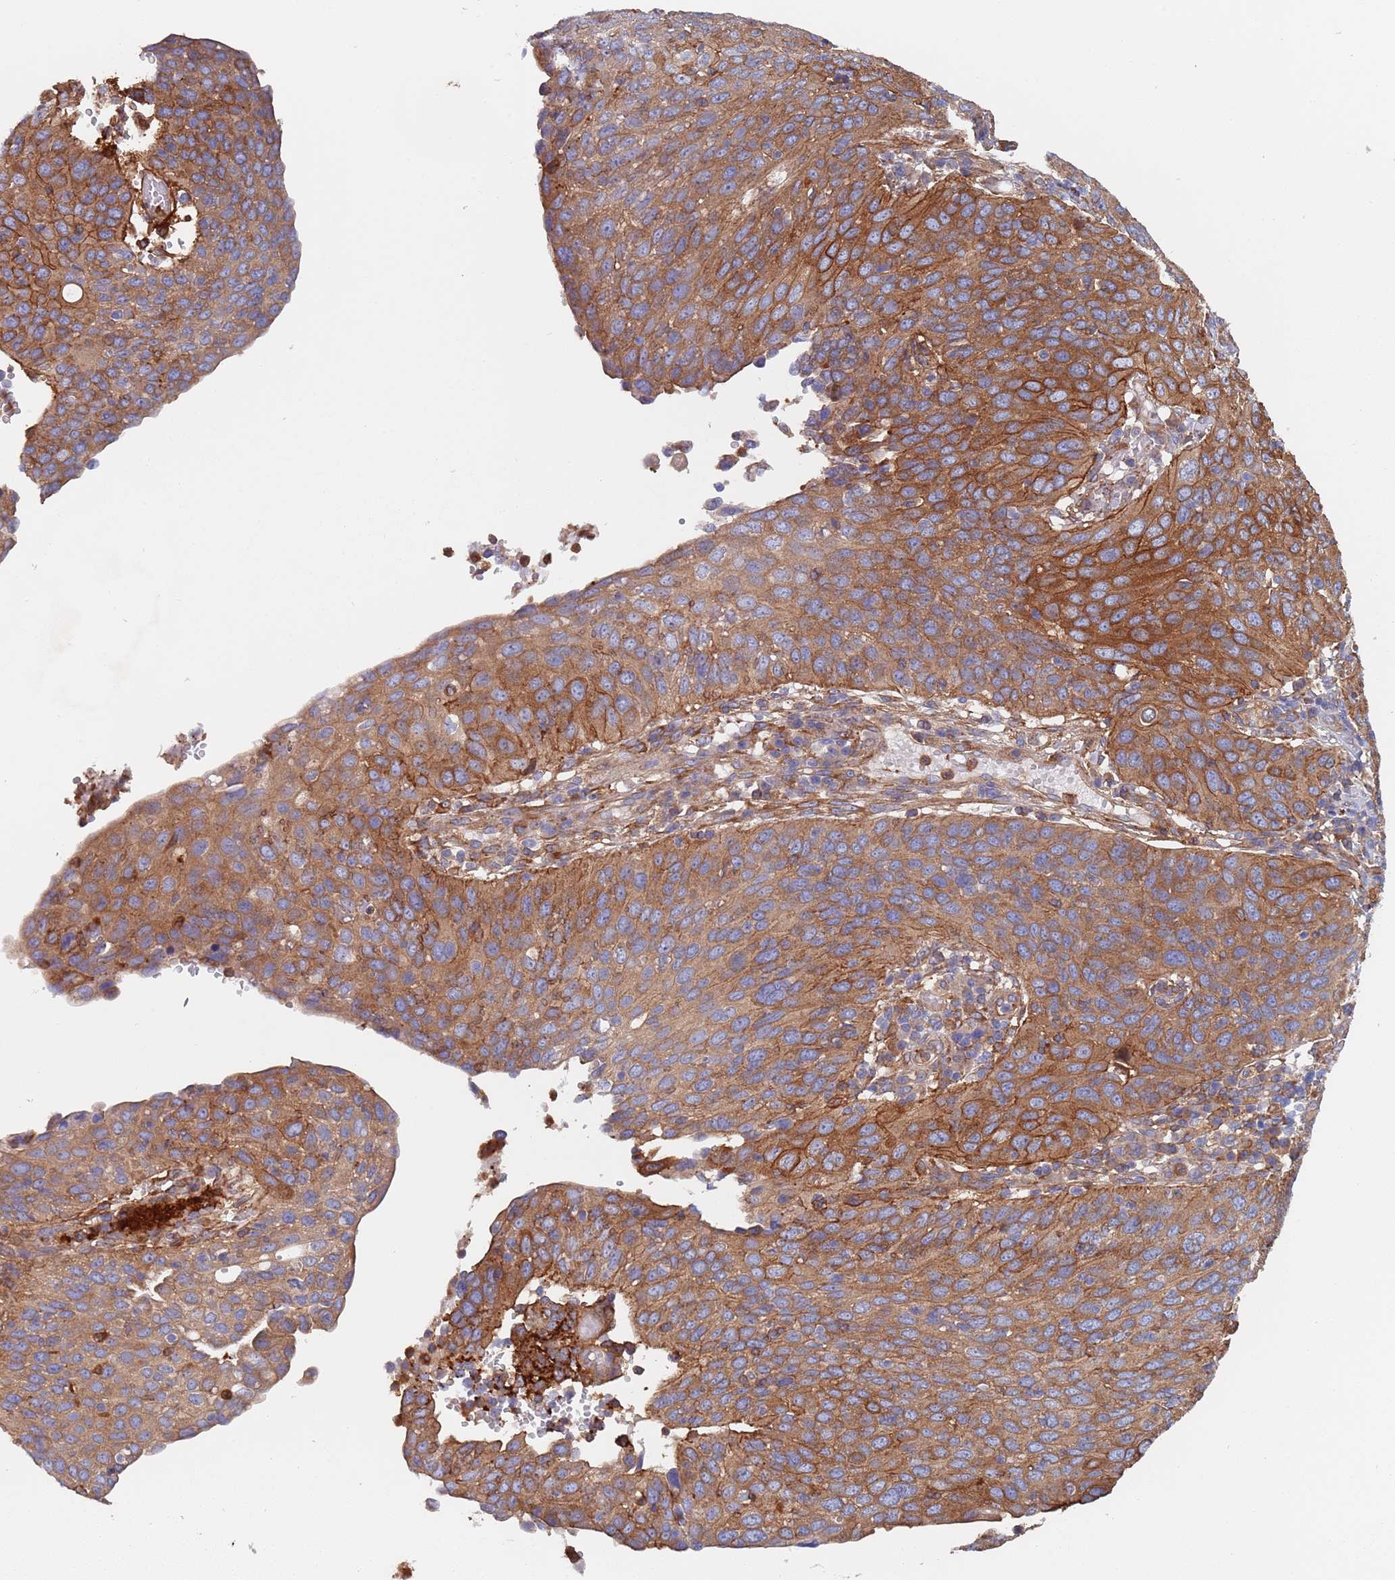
{"staining": {"intensity": "strong", "quantity": ">75%", "location": "cytoplasmic/membranous"}, "tissue": "cervical cancer", "cell_type": "Tumor cells", "image_type": "cancer", "snomed": [{"axis": "morphology", "description": "Squamous cell carcinoma, NOS"}, {"axis": "topography", "description": "Cervix"}], "caption": "Cervical cancer was stained to show a protein in brown. There is high levels of strong cytoplasmic/membranous positivity in about >75% of tumor cells.", "gene": "DCUN1D3", "patient": {"sex": "female", "age": 36}}